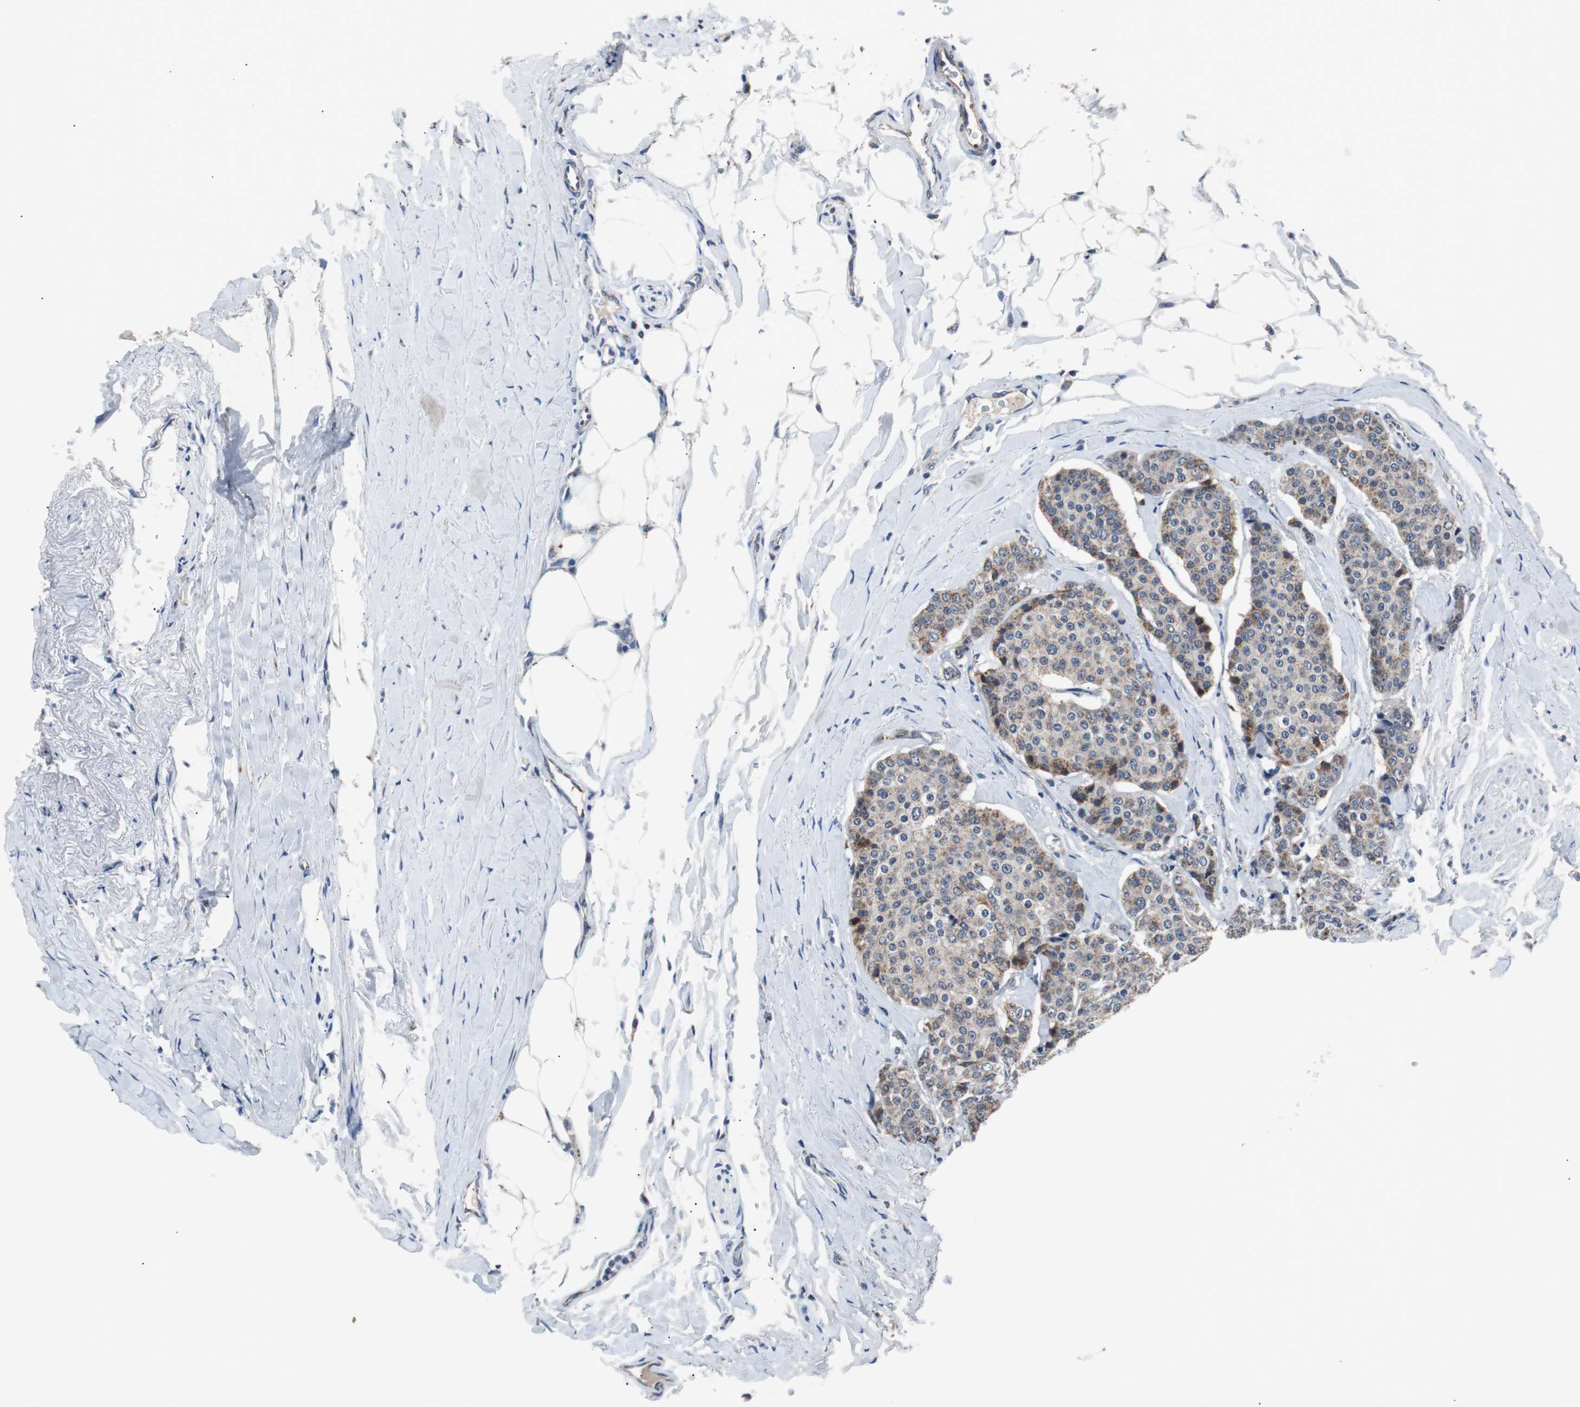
{"staining": {"intensity": "moderate", "quantity": ">75%", "location": "cytoplasmic/membranous"}, "tissue": "carcinoid", "cell_type": "Tumor cells", "image_type": "cancer", "snomed": [{"axis": "morphology", "description": "Carcinoid, malignant, NOS"}, {"axis": "topography", "description": "Colon"}], "caption": "Protein staining by IHC reveals moderate cytoplasmic/membranous positivity in approximately >75% of tumor cells in carcinoid.", "gene": "PITRM1", "patient": {"sex": "female", "age": 61}}